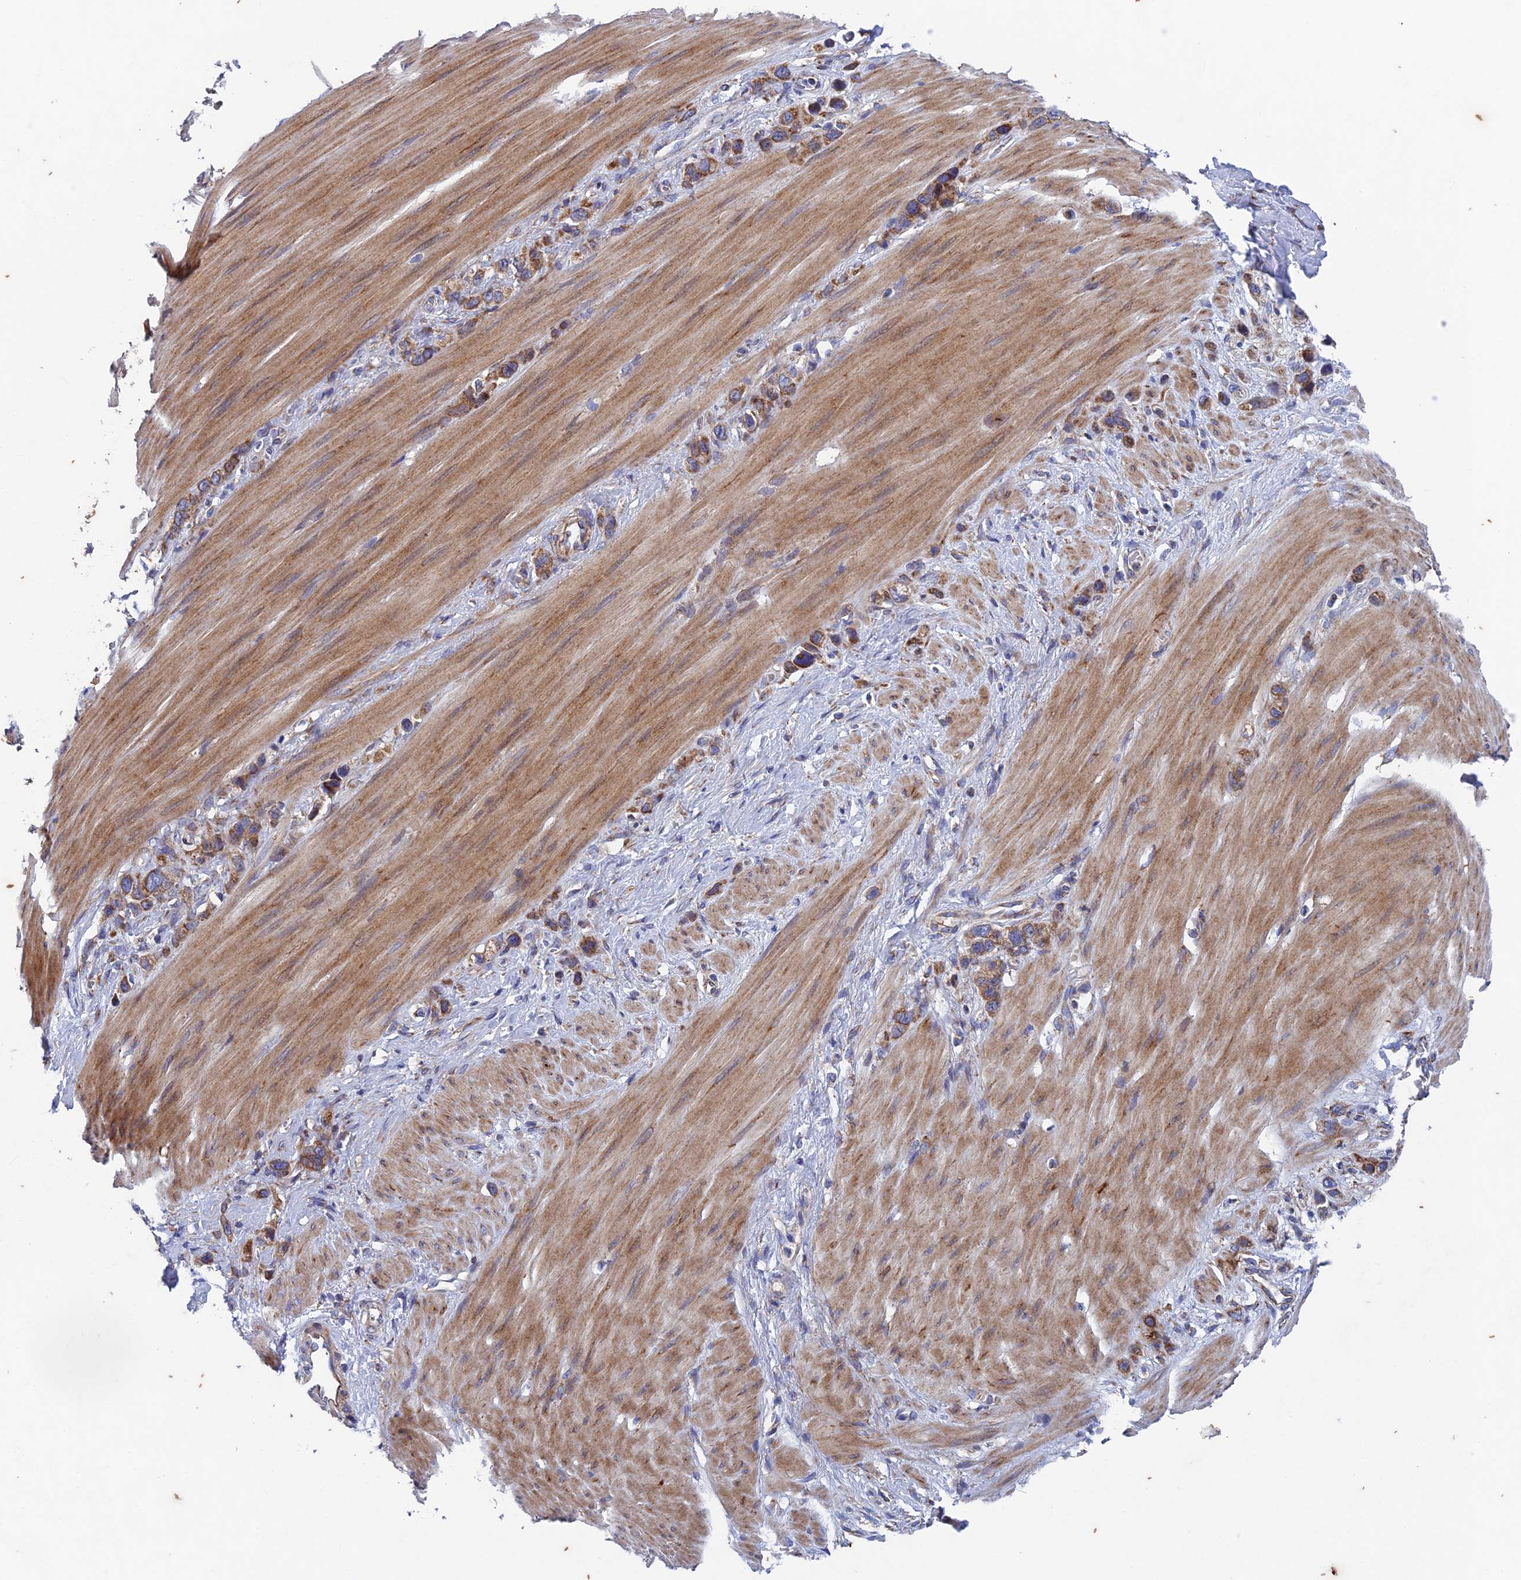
{"staining": {"intensity": "moderate", "quantity": ">75%", "location": "cytoplasmic/membranous"}, "tissue": "stomach cancer", "cell_type": "Tumor cells", "image_type": "cancer", "snomed": [{"axis": "morphology", "description": "Adenocarcinoma, NOS"}, {"axis": "morphology", "description": "Adenocarcinoma, High grade"}, {"axis": "topography", "description": "Stomach, upper"}, {"axis": "topography", "description": "Stomach, lower"}], "caption": "This image exhibits immunohistochemistry (IHC) staining of stomach cancer, with medium moderate cytoplasmic/membranous staining in approximately >75% of tumor cells.", "gene": "AP4S1", "patient": {"sex": "female", "age": 65}}